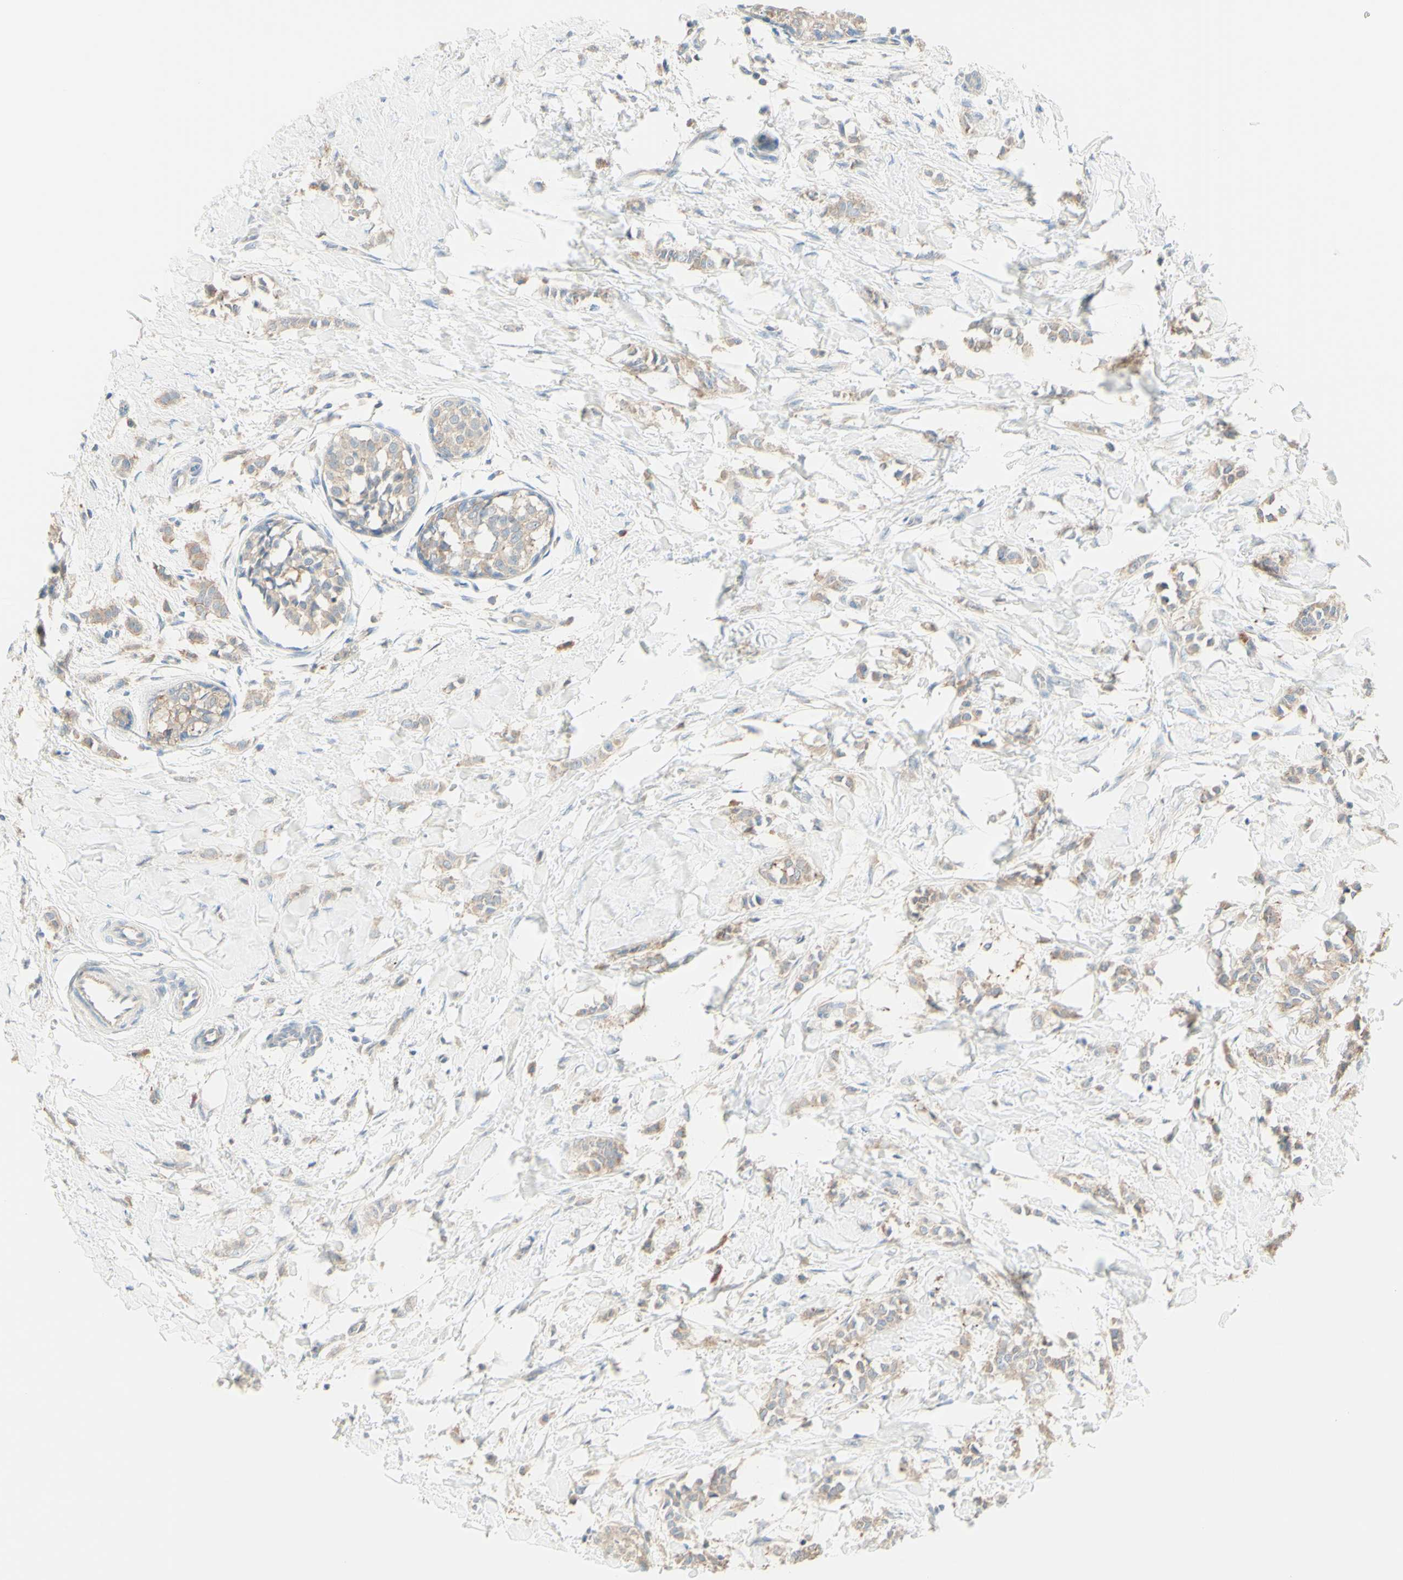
{"staining": {"intensity": "weak", "quantity": ">75%", "location": "cytoplasmic/membranous"}, "tissue": "breast cancer", "cell_type": "Tumor cells", "image_type": "cancer", "snomed": [{"axis": "morphology", "description": "Lobular carcinoma, in situ"}, {"axis": "morphology", "description": "Lobular carcinoma"}, {"axis": "topography", "description": "Breast"}], "caption": "Lobular carcinoma (breast) stained for a protein (brown) exhibits weak cytoplasmic/membranous positive positivity in about >75% of tumor cells.", "gene": "MTM1", "patient": {"sex": "female", "age": 41}}